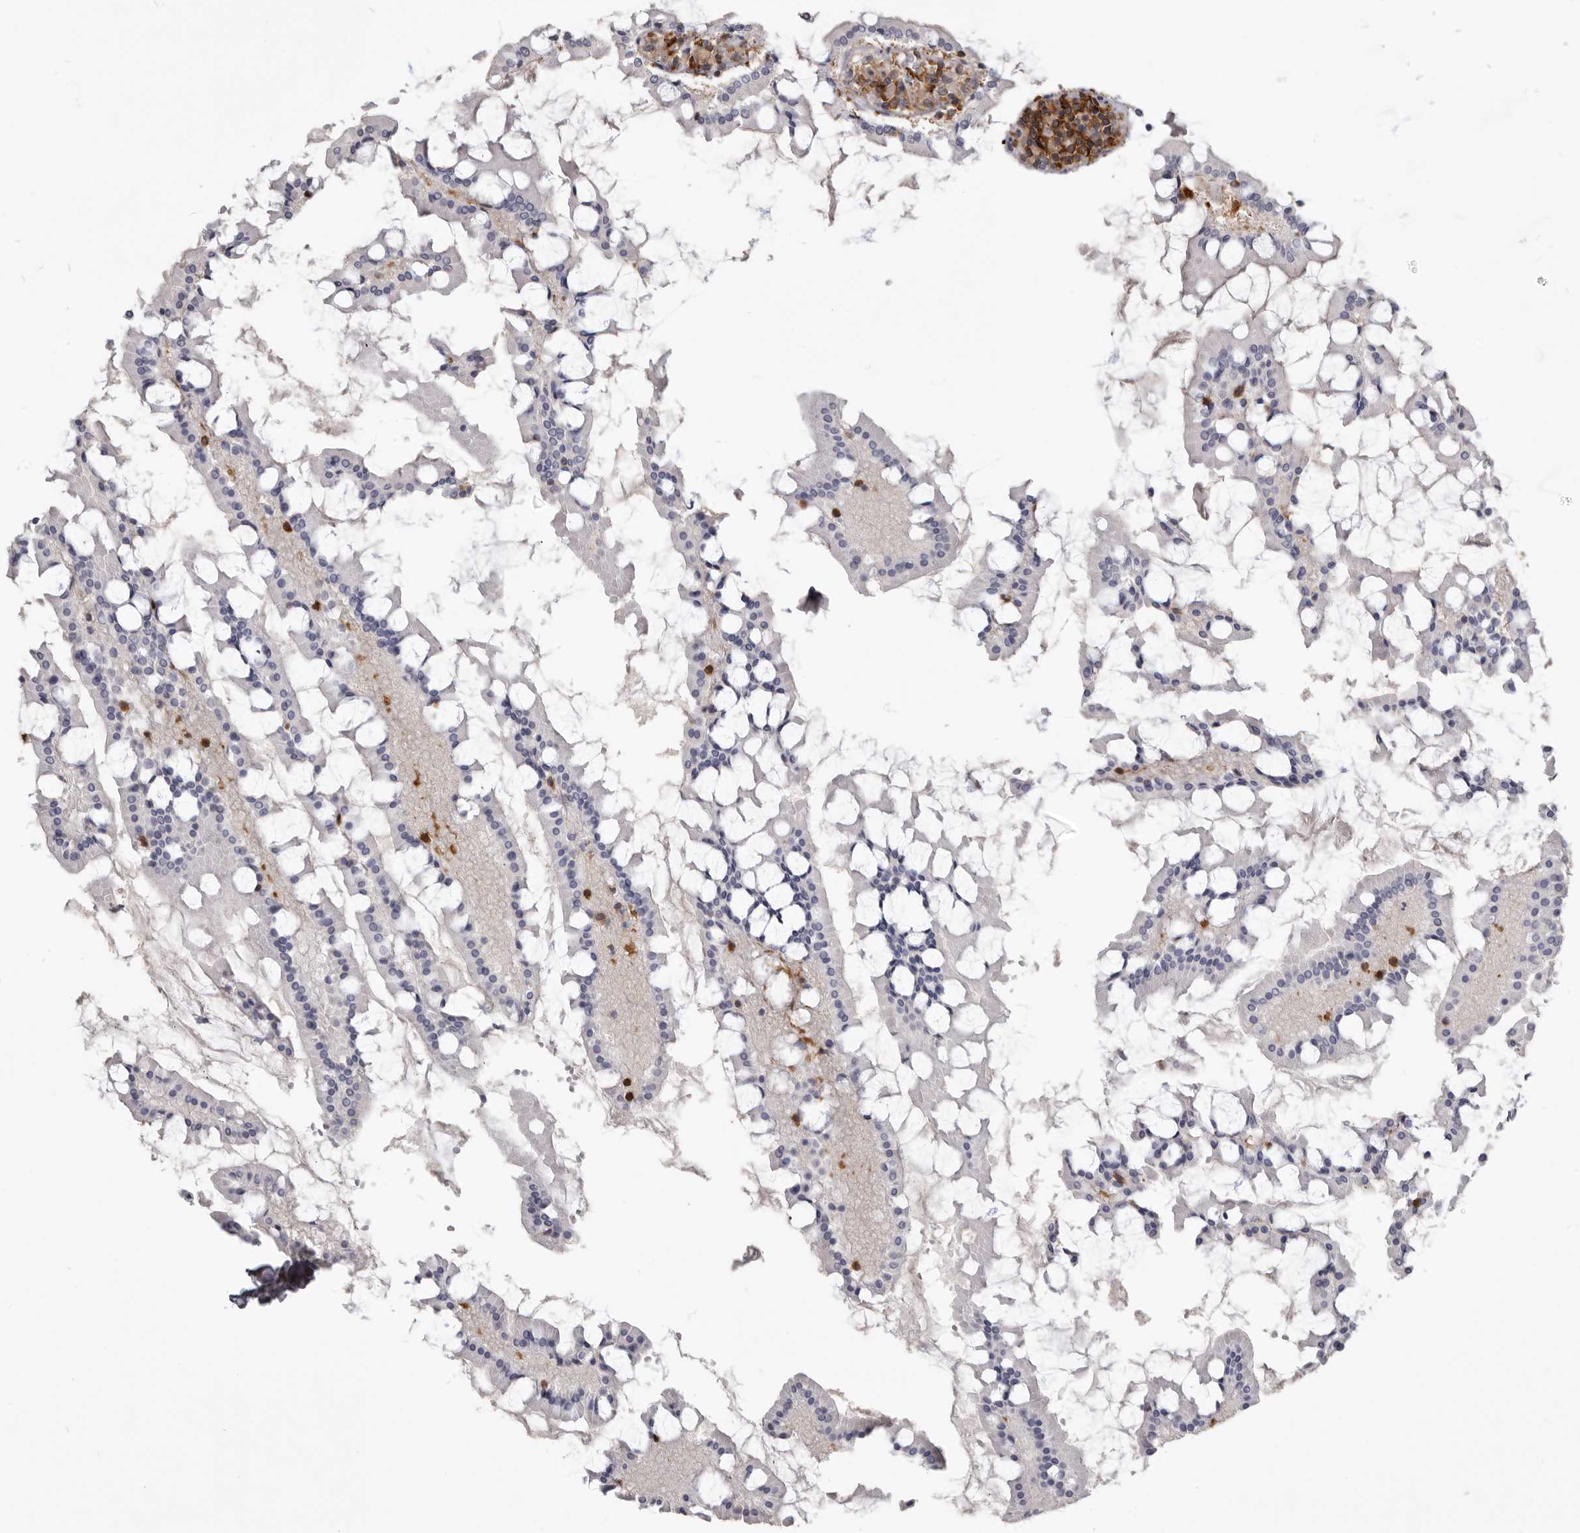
{"staining": {"intensity": "weak", "quantity": "25%-75%", "location": "cytoplasmic/membranous"}, "tissue": "small intestine", "cell_type": "Glandular cells", "image_type": "normal", "snomed": [{"axis": "morphology", "description": "Normal tissue, NOS"}, {"axis": "topography", "description": "Small intestine"}], "caption": "Glandular cells reveal low levels of weak cytoplasmic/membranous staining in about 25%-75% of cells in benign human small intestine. Nuclei are stained in blue.", "gene": "CBL", "patient": {"sex": "male", "age": 41}}